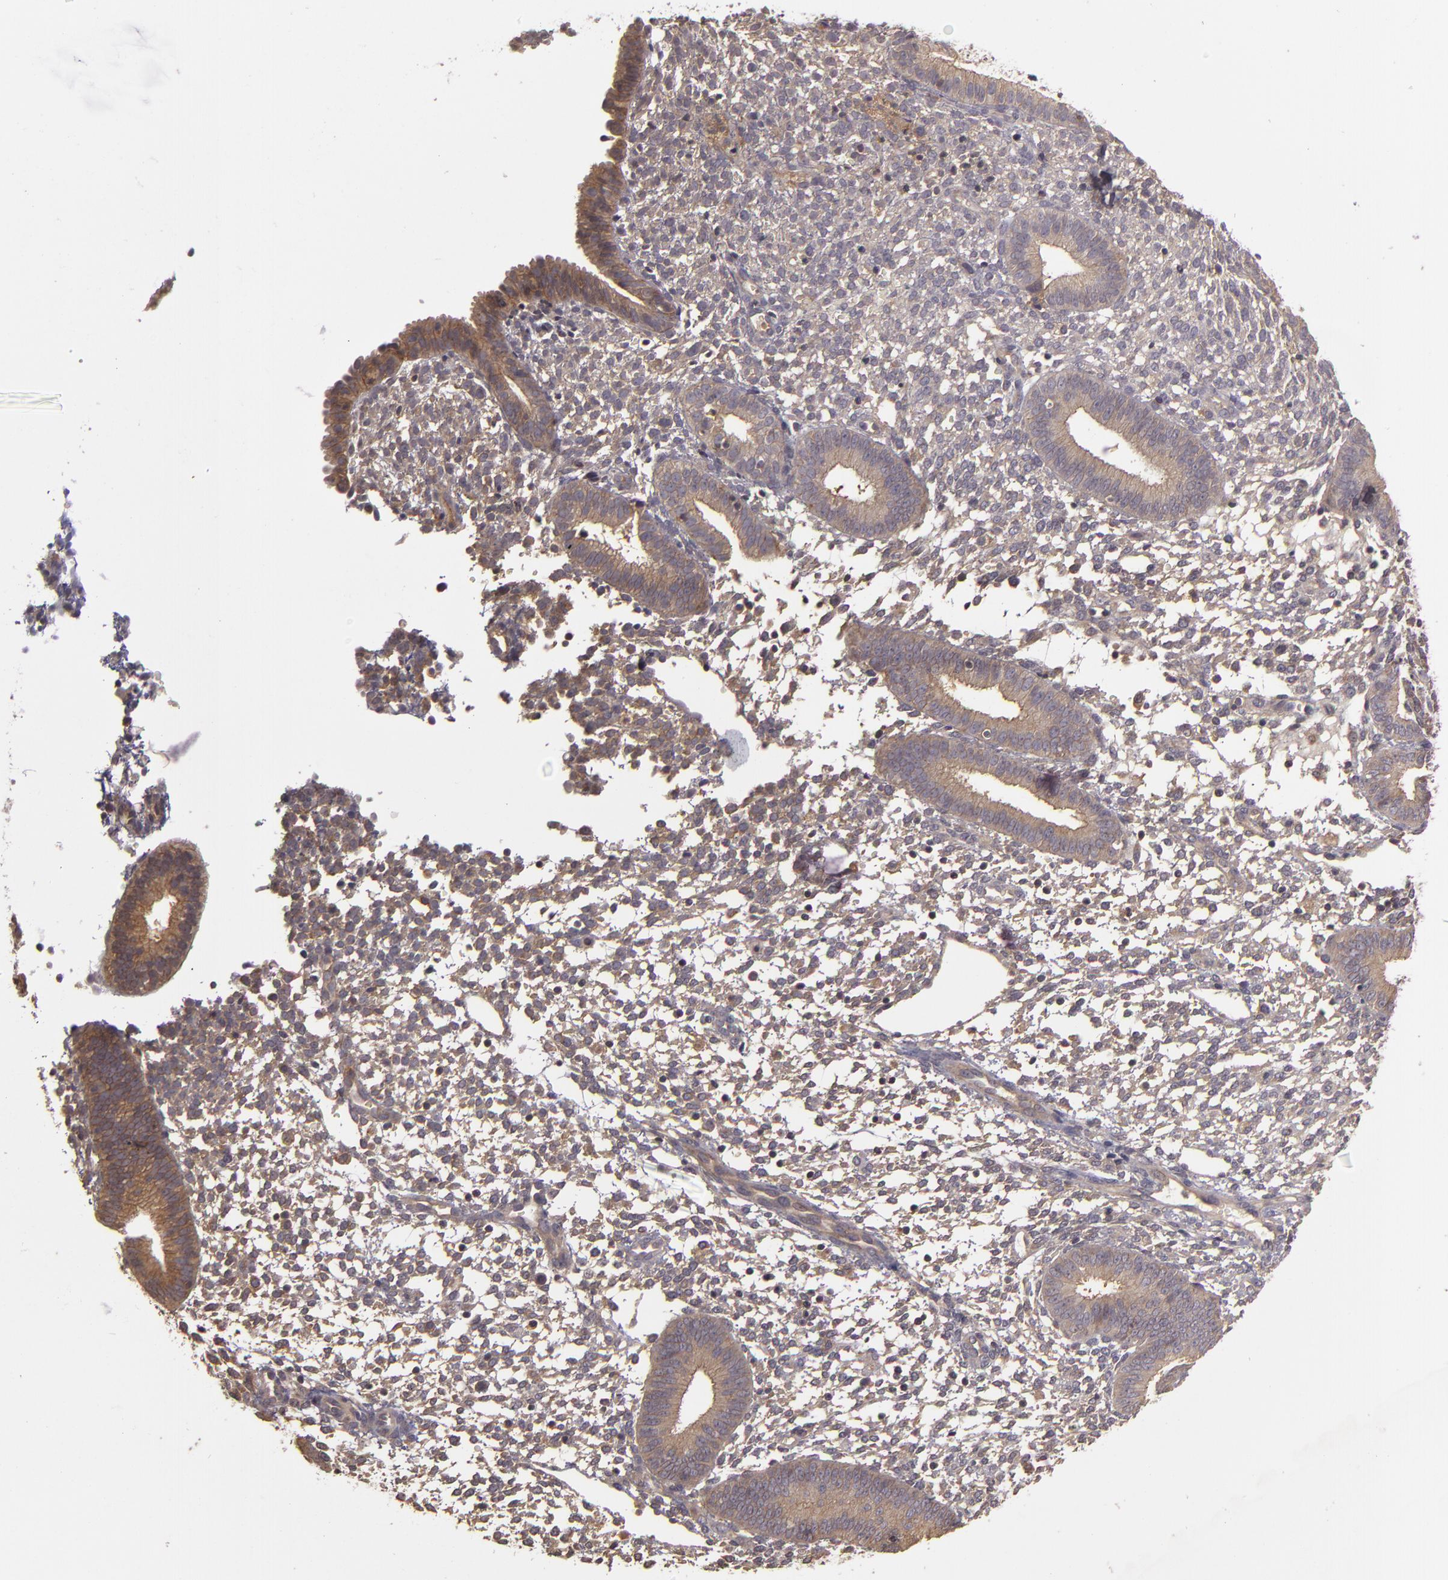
{"staining": {"intensity": "weak", "quantity": ">75%", "location": "cytoplasmic/membranous"}, "tissue": "endometrium", "cell_type": "Cells in endometrial stroma", "image_type": "normal", "snomed": [{"axis": "morphology", "description": "Normal tissue, NOS"}, {"axis": "topography", "description": "Endometrium"}], "caption": "Protein expression analysis of benign endometrium shows weak cytoplasmic/membranous expression in about >75% of cells in endometrial stroma.", "gene": "HRAS", "patient": {"sex": "female", "age": 35}}